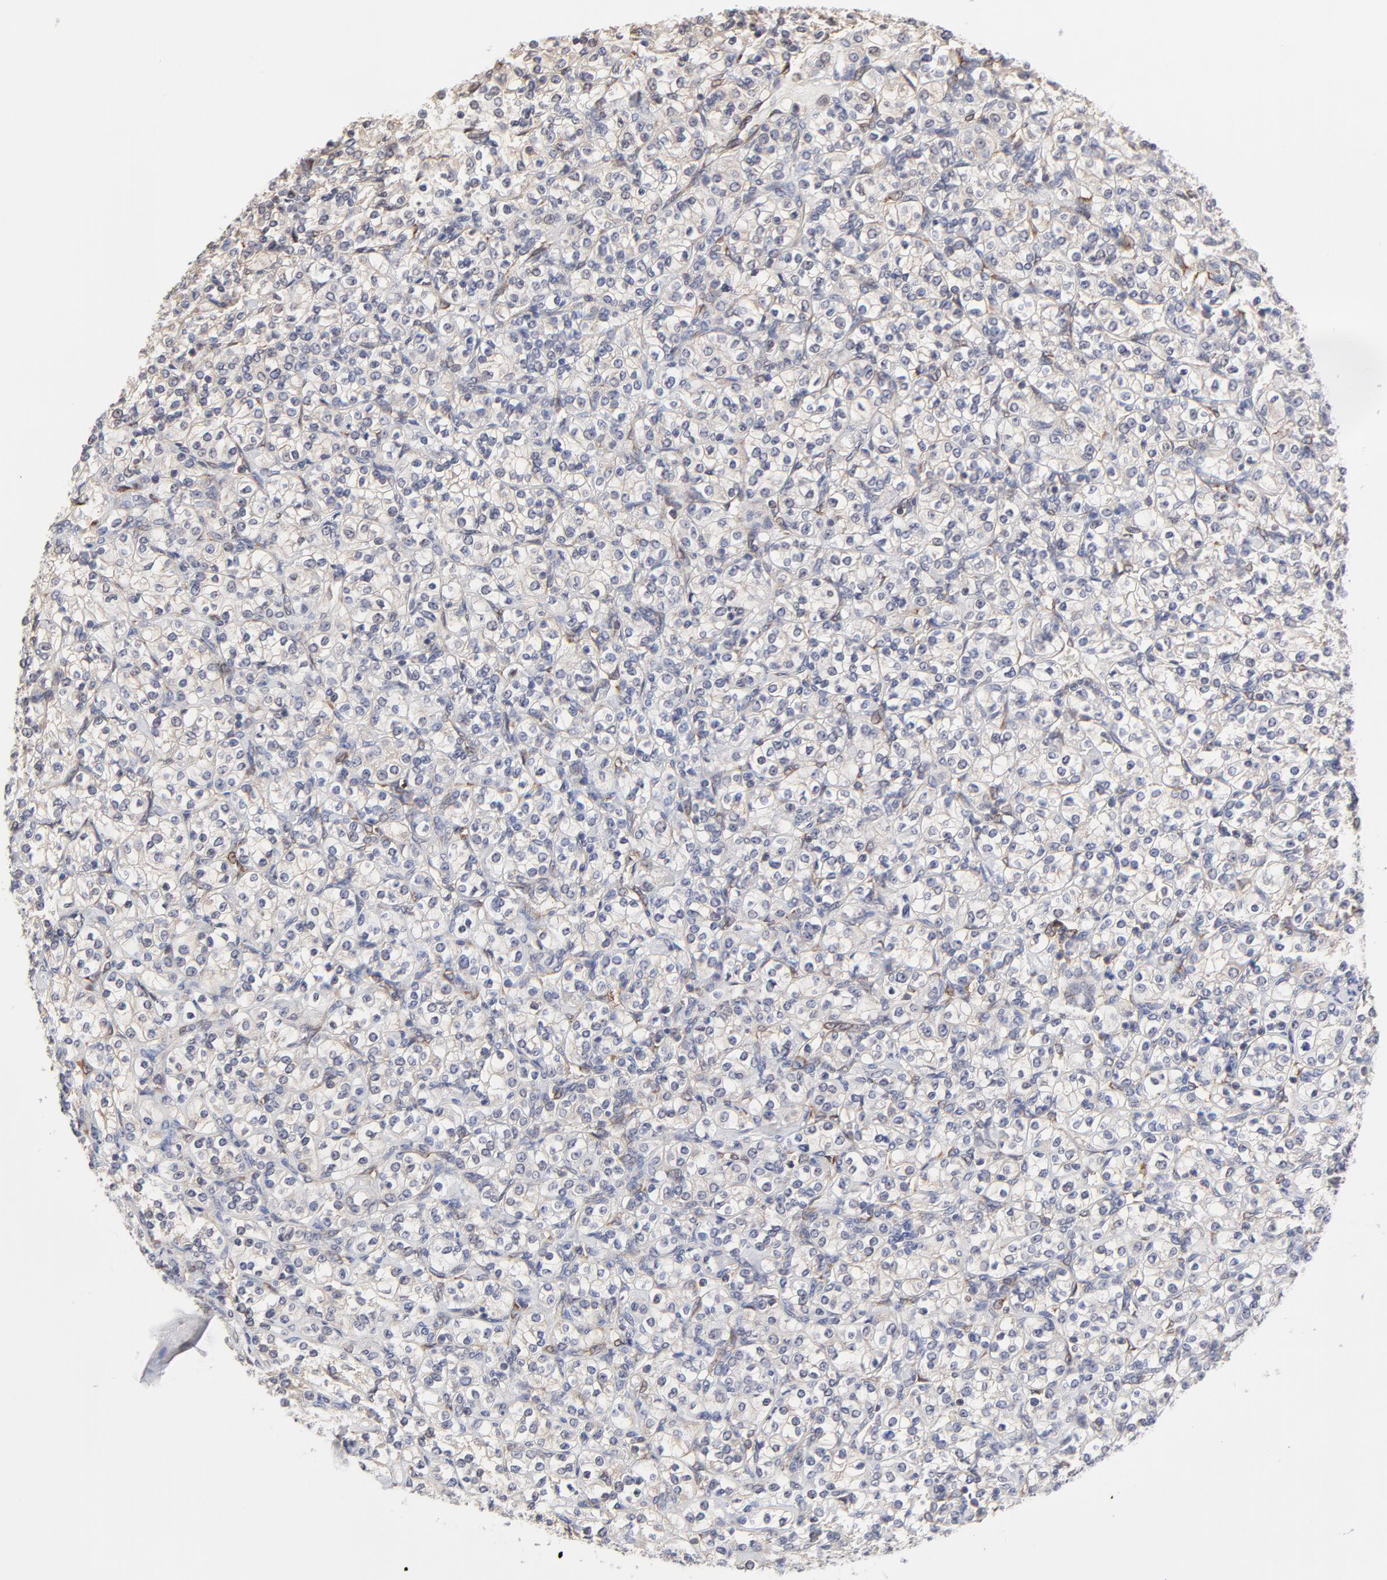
{"staining": {"intensity": "weak", "quantity": "25%-75%", "location": "cytoplasmic/membranous"}, "tissue": "renal cancer", "cell_type": "Tumor cells", "image_type": "cancer", "snomed": [{"axis": "morphology", "description": "Adenocarcinoma, NOS"}, {"axis": "topography", "description": "Kidney"}], "caption": "Human renal cancer stained with a protein marker displays weak staining in tumor cells.", "gene": "ZNF157", "patient": {"sex": "male", "age": 77}}